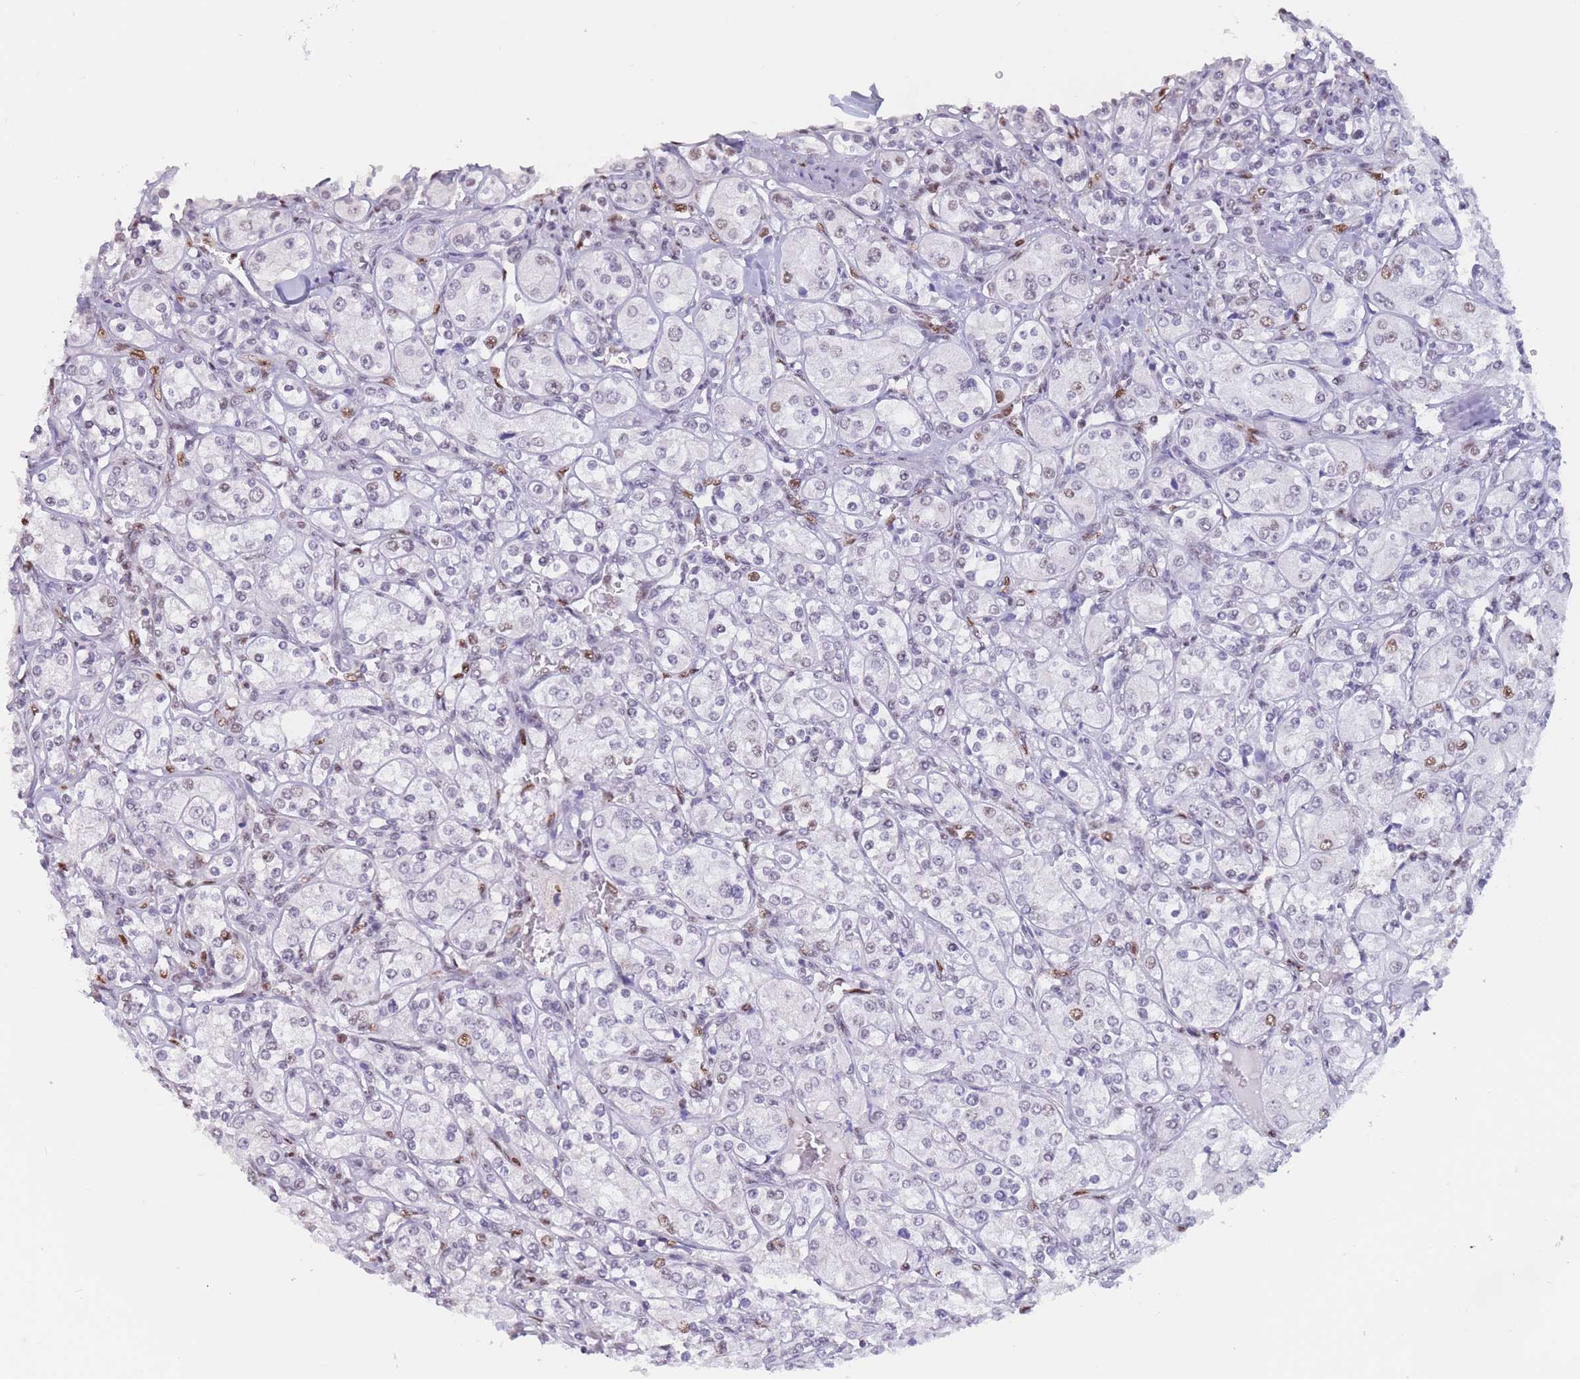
{"staining": {"intensity": "moderate", "quantity": "<25%", "location": "nuclear"}, "tissue": "renal cancer", "cell_type": "Tumor cells", "image_type": "cancer", "snomed": [{"axis": "morphology", "description": "Adenocarcinoma, NOS"}, {"axis": "topography", "description": "Kidney"}], "caption": "Adenocarcinoma (renal) stained for a protein displays moderate nuclear positivity in tumor cells. The staining was performed using DAB (3,3'-diaminobenzidine) to visualize the protein expression in brown, while the nuclei were stained in blue with hematoxylin (Magnification: 20x).", "gene": "NASP", "patient": {"sex": "male", "age": 77}}